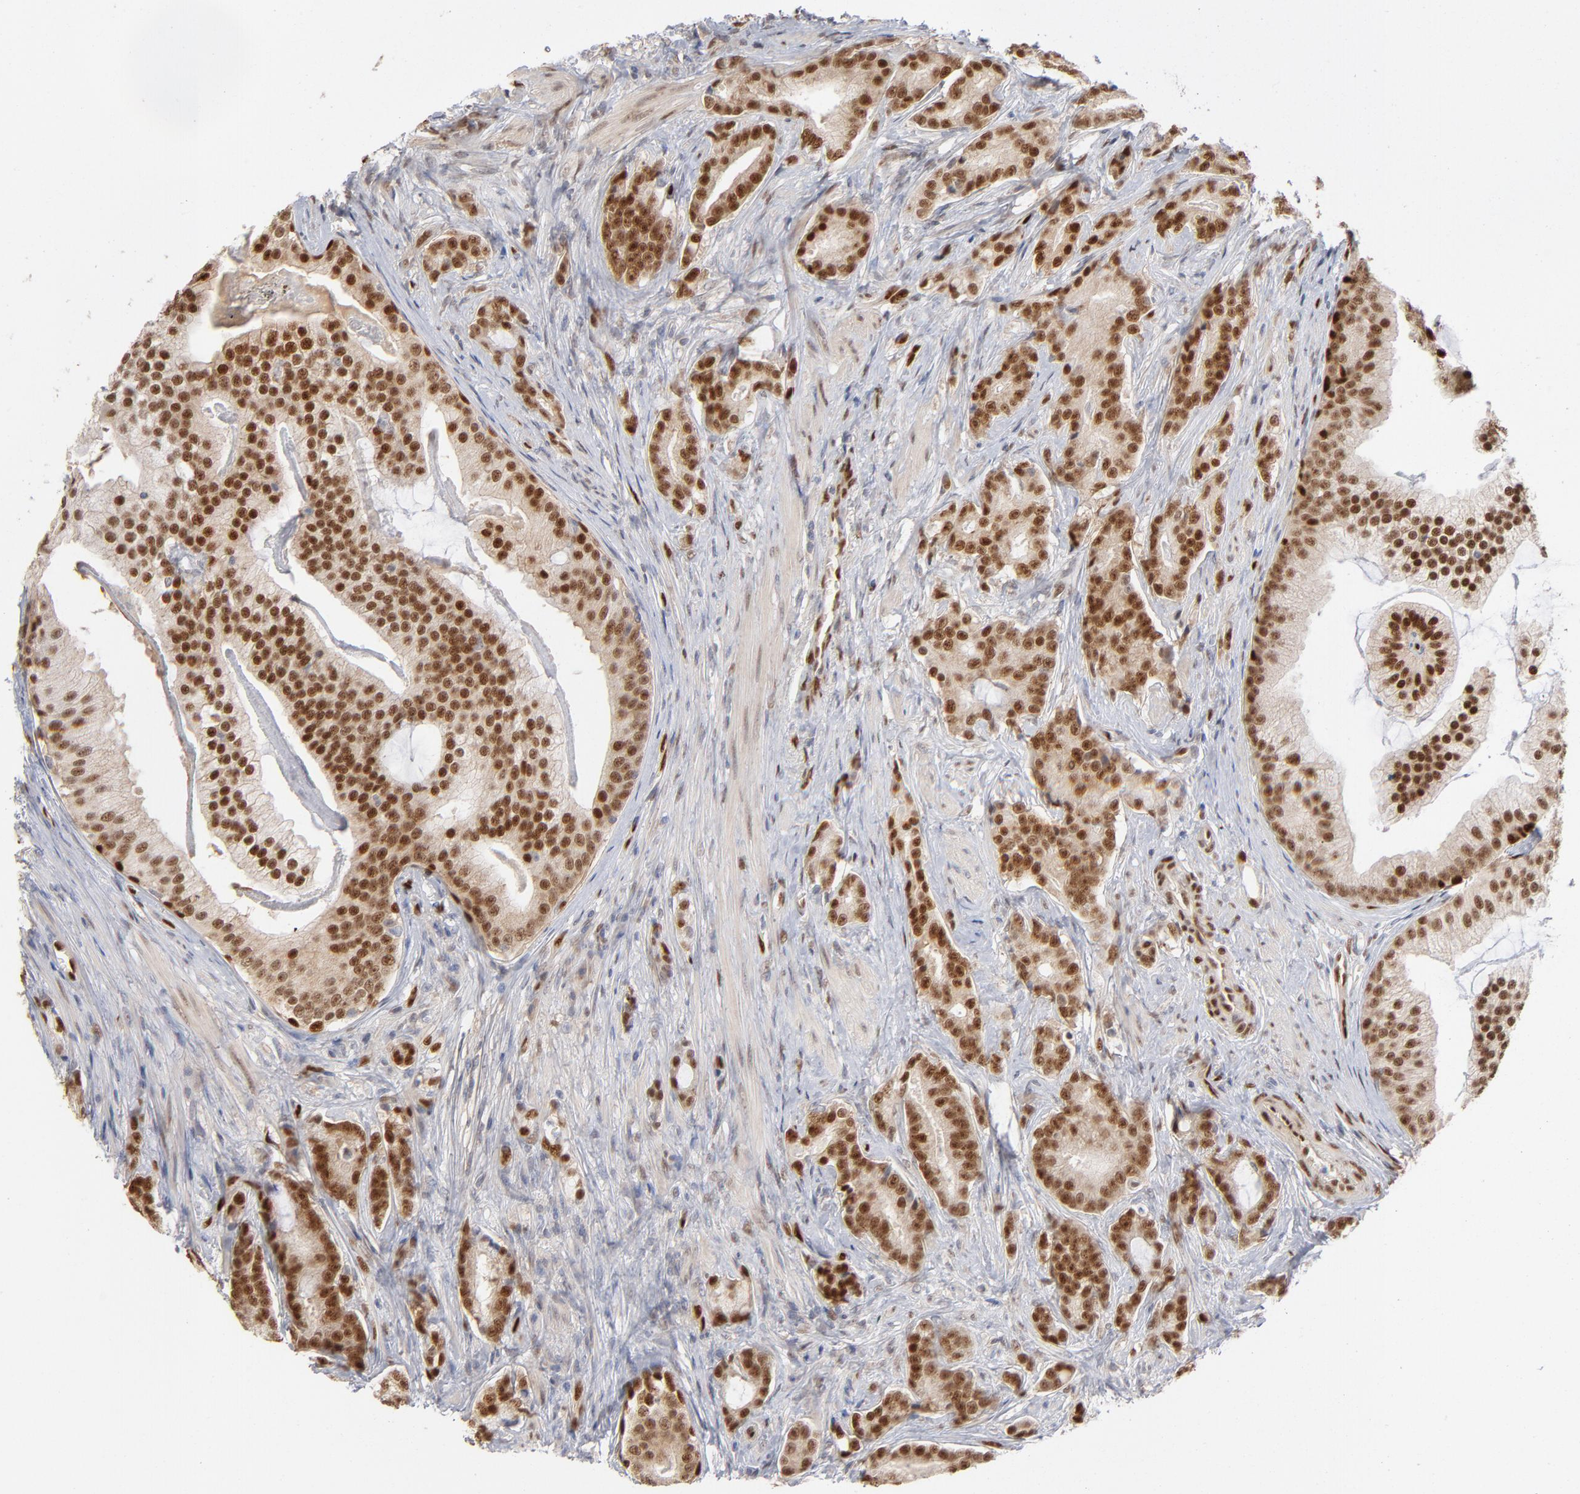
{"staining": {"intensity": "moderate", "quantity": ">75%", "location": "nuclear"}, "tissue": "prostate cancer", "cell_type": "Tumor cells", "image_type": "cancer", "snomed": [{"axis": "morphology", "description": "Adenocarcinoma, Low grade"}, {"axis": "topography", "description": "Prostate"}], "caption": "About >75% of tumor cells in human prostate adenocarcinoma (low-grade) demonstrate moderate nuclear protein positivity as visualized by brown immunohistochemical staining.", "gene": "NFIB", "patient": {"sex": "male", "age": 58}}